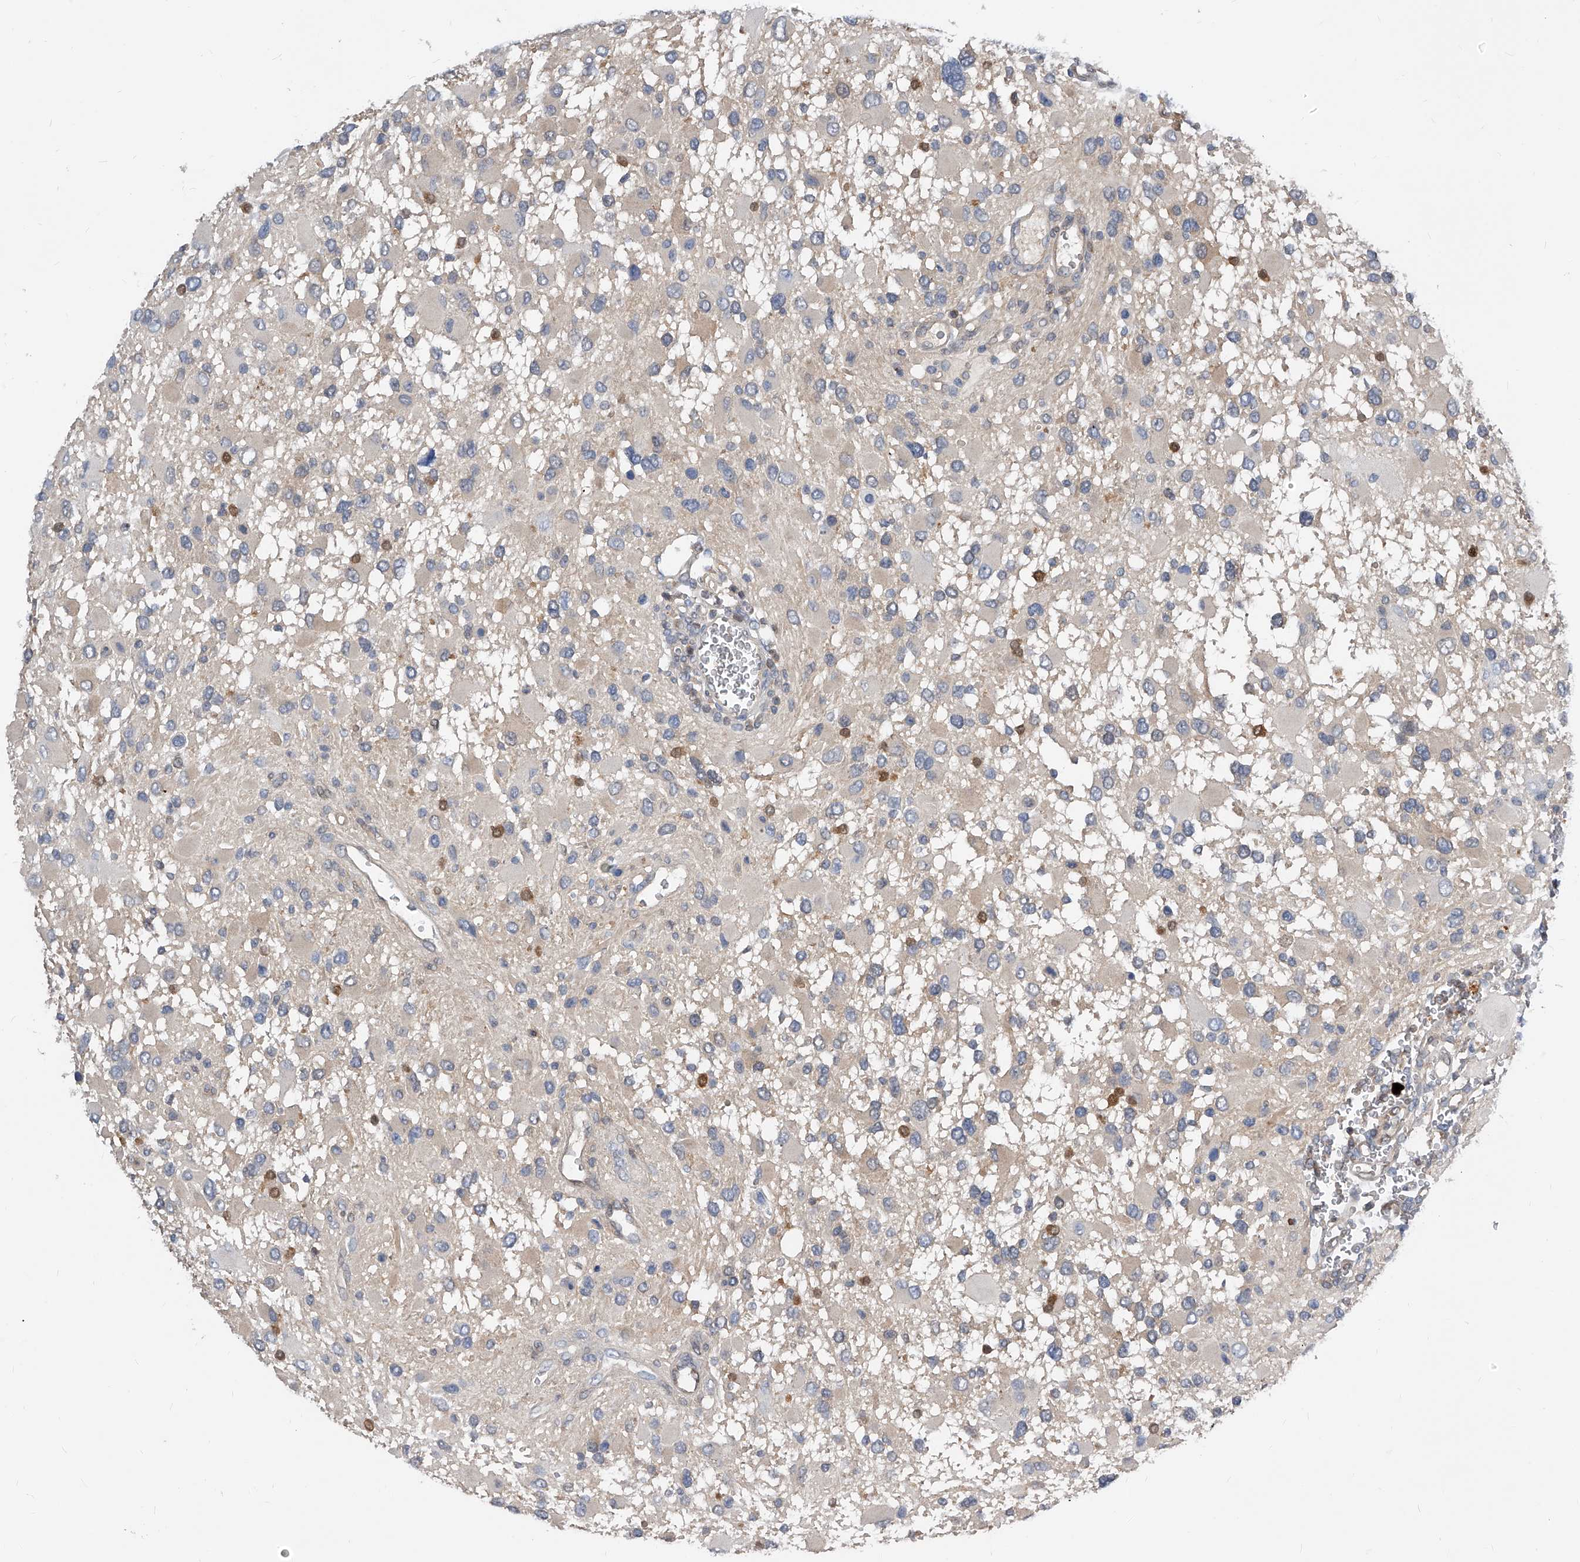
{"staining": {"intensity": "negative", "quantity": "none", "location": "none"}, "tissue": "glioma", "cell_type": "Tumor cells", "image_type": "cancer", "snomed": [{"axis": "morphology", "description": "Glioma, malignant, High grade"}, {"axis": "topography", "description": "Brain"}], "caption": "DAB immunohistochemical staining of human malignant high-grade glioma demonstrates no significant staining in tumor cells.", "gene": "MAP2K6", "patient": {"sex": "male", "age": 53}}